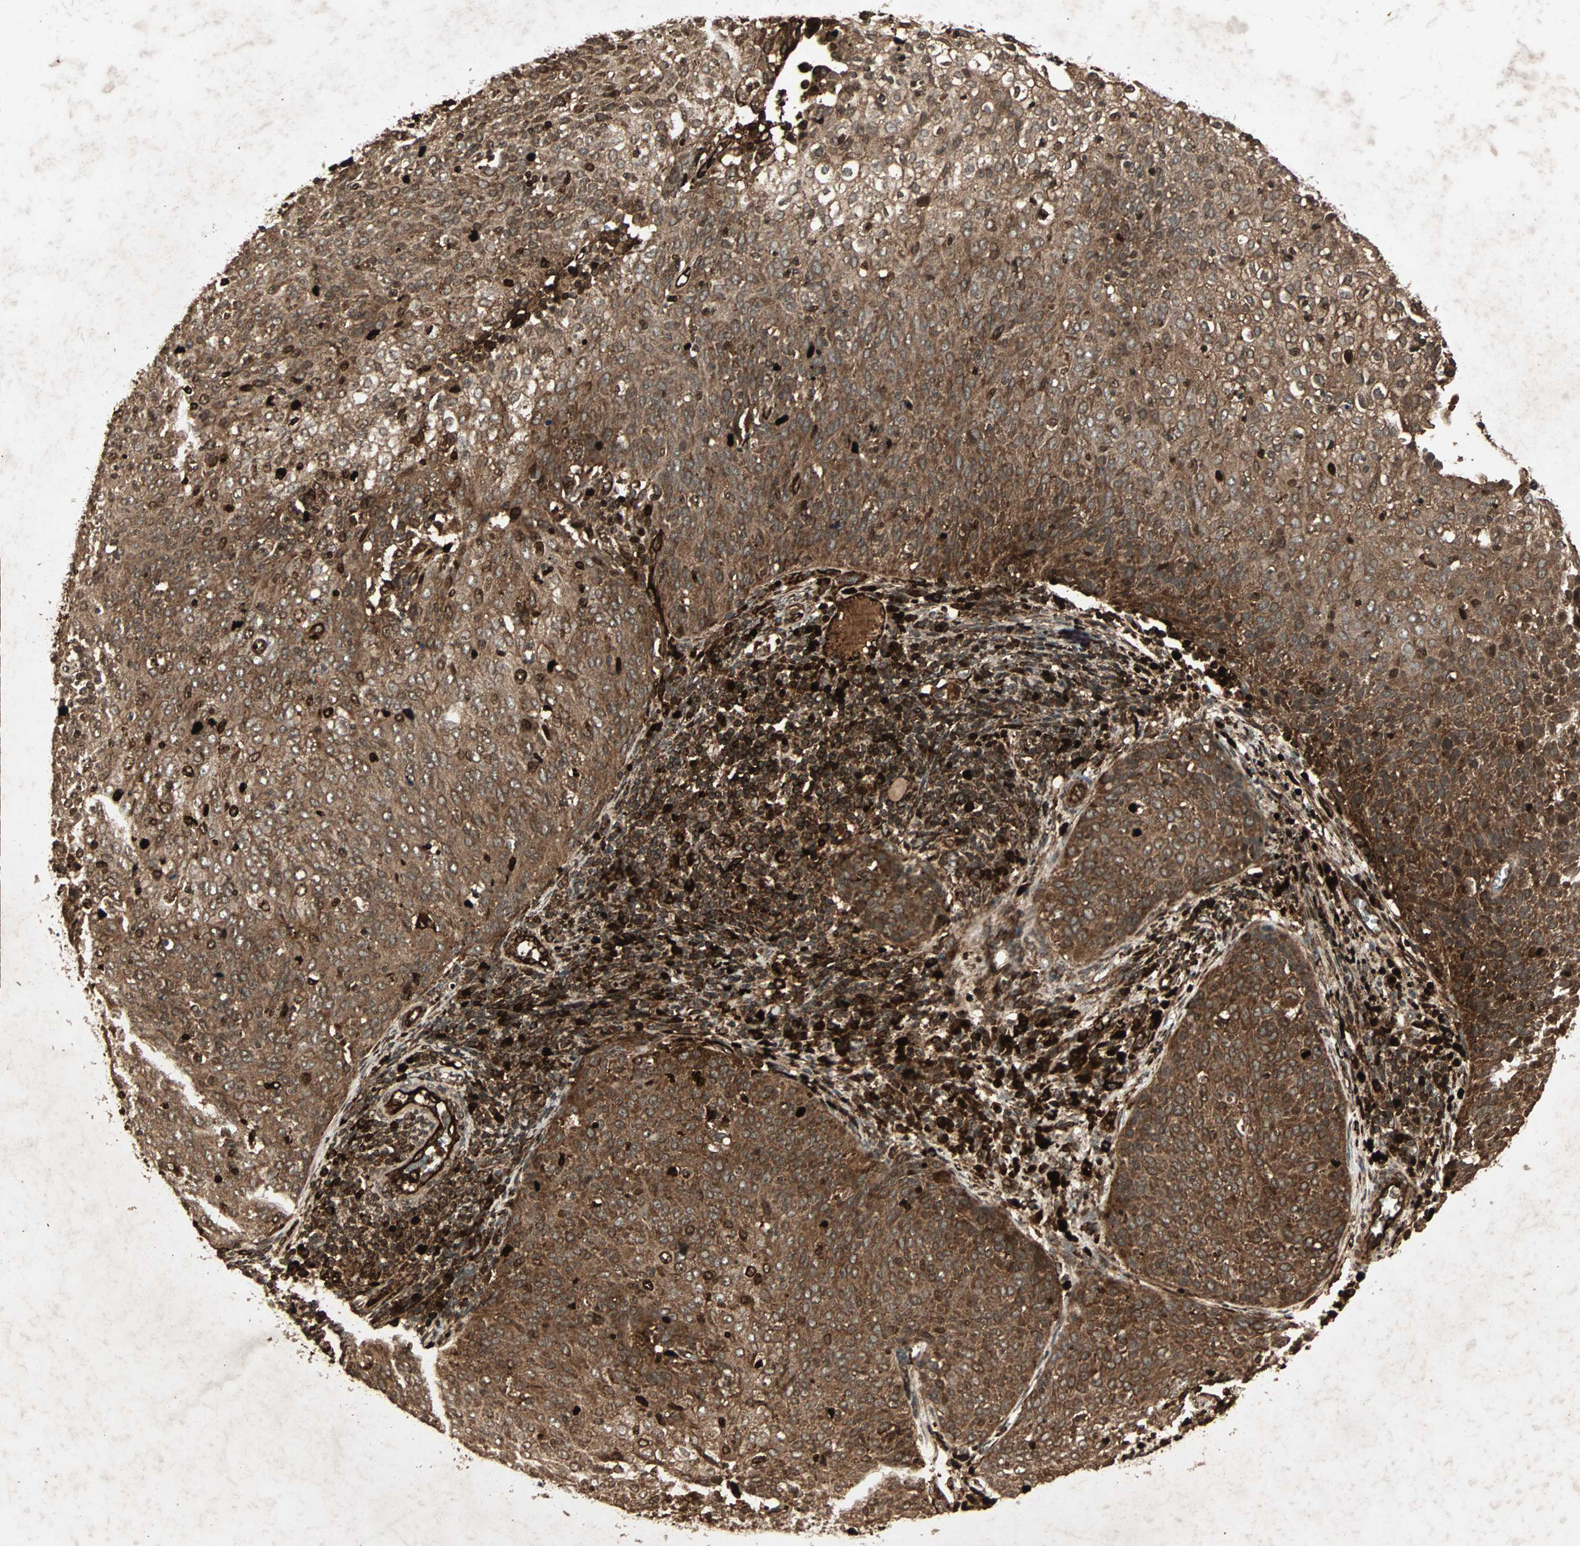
{"staining": {"intensity": "strong", "quantity": ">75%", "location": "cytoplasmic/membranous"}, "tissue": "cervical cancer", "cell_type": "Tumor cells", "image_type": "cancer", "snomed": [{"axis": "morphology", "description": "Squamous cell carcinoma, NOS"}, {"axis": "topography", "description": "Cervix"}], "caption": "Brown immunohistochemical staining in human squamous cell carcinoma (cervical) reveals strong cytoplasmic/membranous positivity in about >75% of tumor cells.", "gene": "RFFL", "patient": {"sex": "female", "age": 38}}